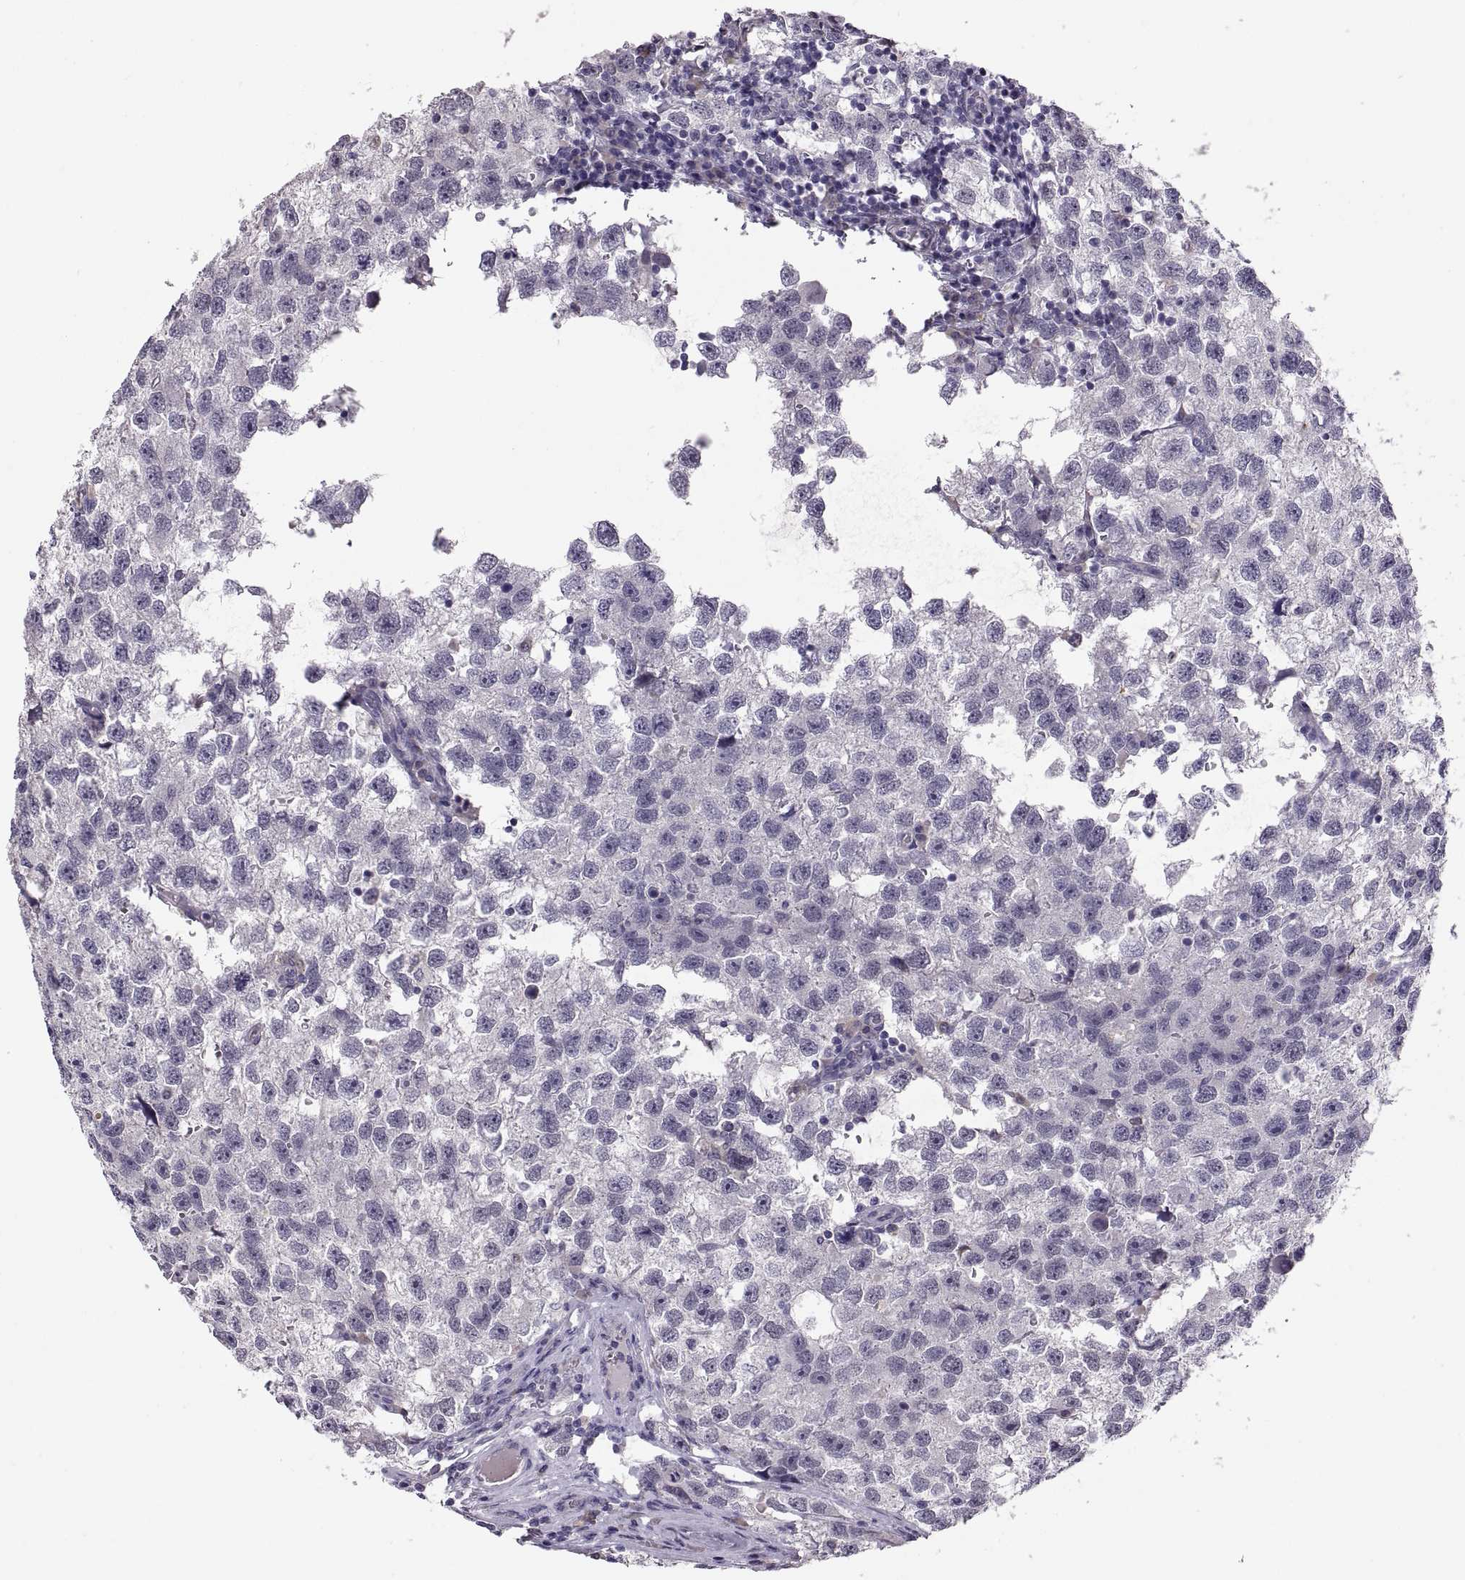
{"staining": {"intensity": "negative", "quantity": "none", "location": "none"}, "tissue": "testis cancer", "cell_type": "Tumor cells", "image_type": "cancer", "snomed": [{"axis": "morphology", "description": "Seminoma, NOS"}, {"axis": "topography", "description": "Testis"}], "caption": "Micrograph shows no significant protein positivity in tumor cells of testis cancer. The staining was performed using DAB (3,3'-diaminobenzidine) to visualize the protein expression in brown, while the nuclei were stained in blue with hematoxylin (Magnification: 20x).", "gene": "MAGEB18", "patient": {"sex": "male", "age": 26}}